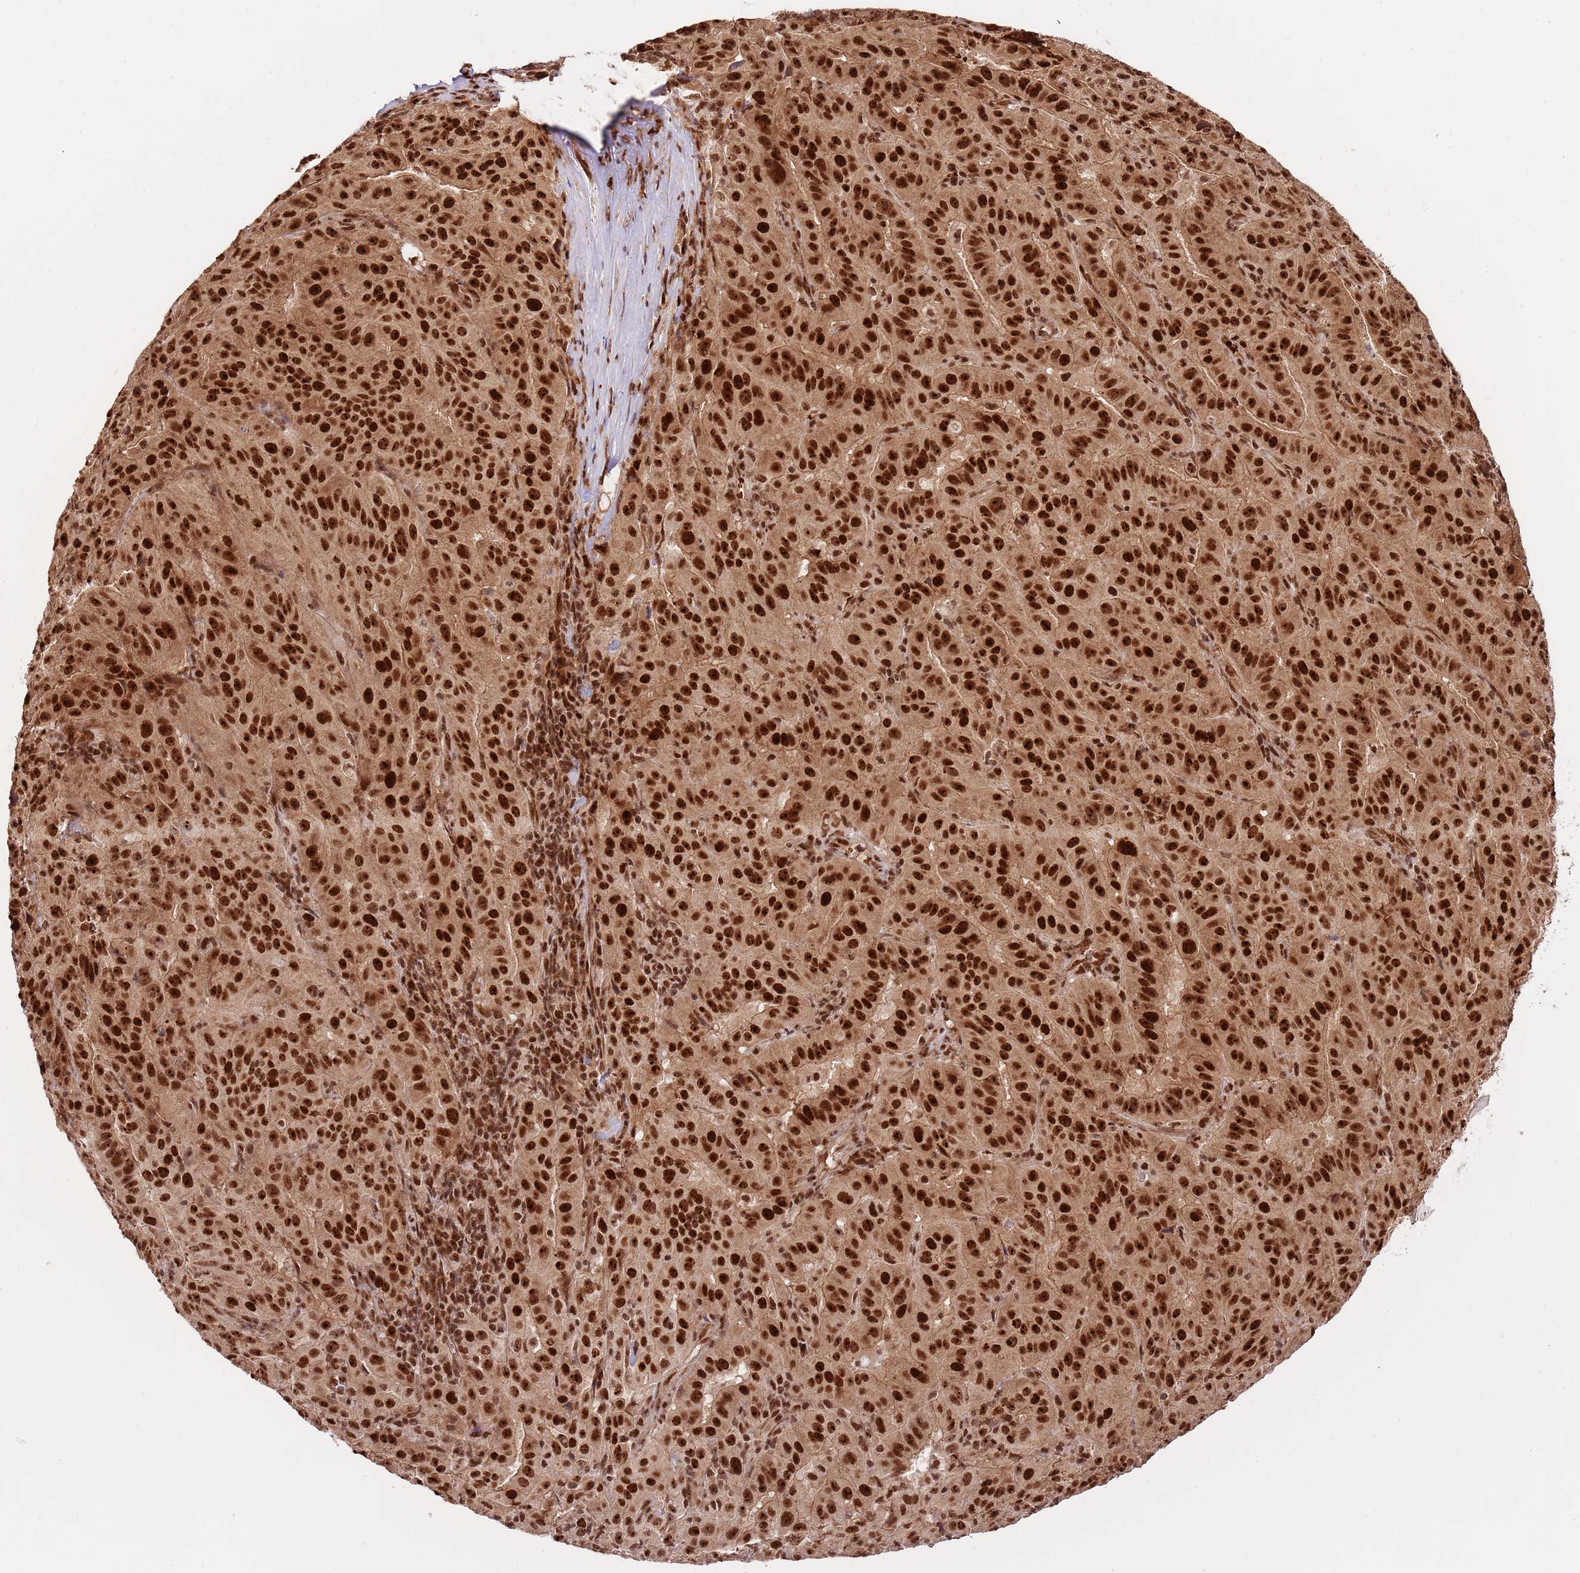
{"staining": {"intensity": "strong", "quantity": ">75%", "location": "nuclear"}, "tissue": "pancreatic cancer", "cell_type": "Tumor cells", "image_type": "cancer", "snomed": [{"axis": "morphology", "description": "Adenocarcinoma, NOS"}, {"axis": "topography", "description": "Pancreas"}], "caption": "Immunohistochemical staining of pancreatic cancer (adenocarcinoma) demonstrates high levels of strong nuclear expression in approximately >75% of tumor cells.", "gene": "RIF1", "patient": {"sex": "male", "age": 63}}